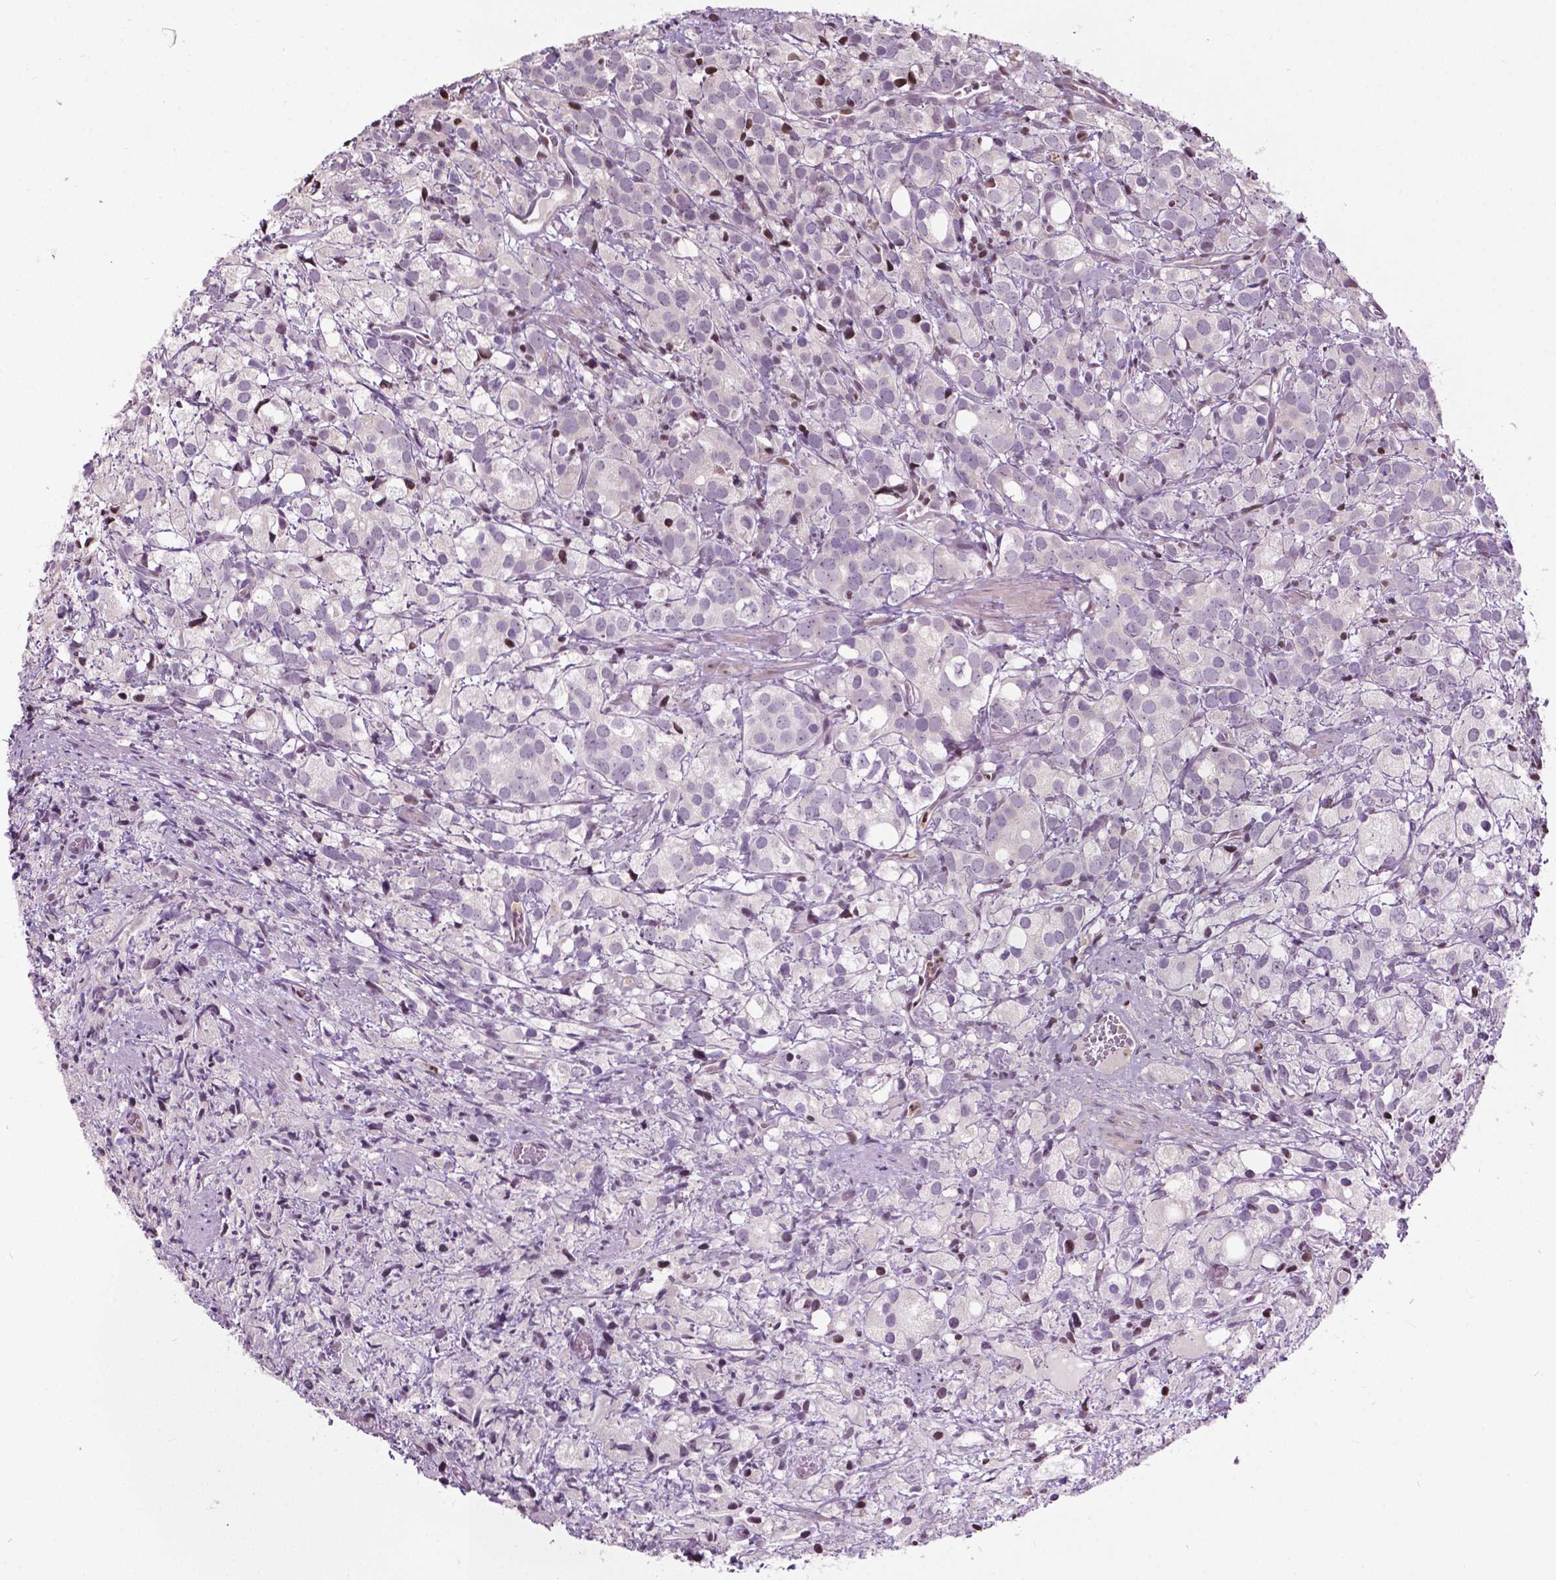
{"staining": {"intensity": "negative", "quantity": "none", "location": "none"}, "tissue": "prostate cancer", "cell_type": "Tumor cells", "image_type": "cancer", "snomed": [{"axis": "morphology", "description": "Adenocarcinoma, High grade"}, {"axis": "topography", "description": "Prostate"}], "caption": "This is an IHC image of prostate cancer. There is no expression in tumor cells.", "gene": "PTPN18", "patient": {"sex": "male", "age": 86}}